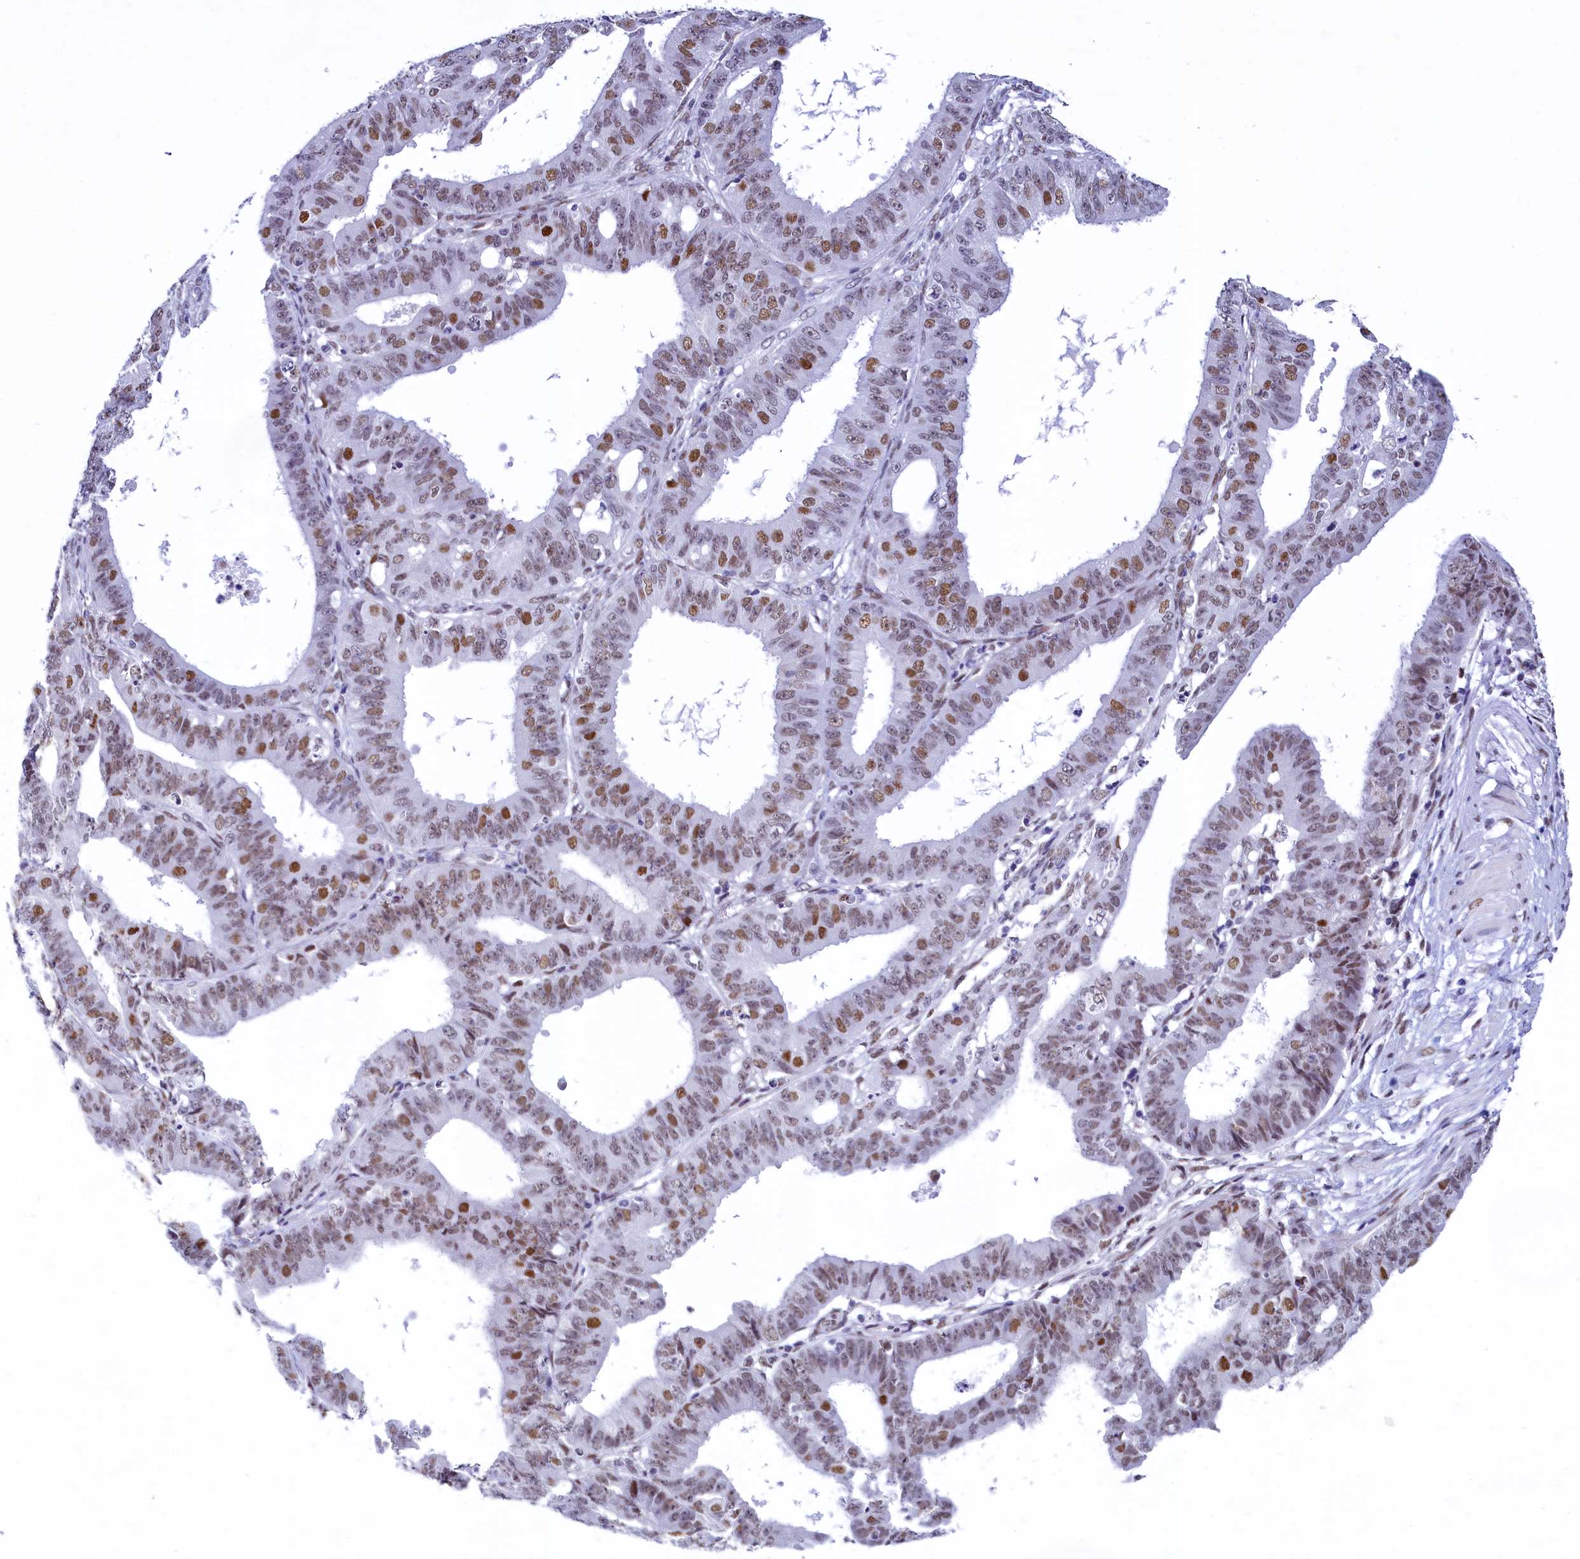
{"staining": {"intensity": "moderate", "quantity": "25%-75%", "location": "nuclear"}, "tissue": "ovarian cancer", "cell_type": "Tumor cells", "image_type": "cancer", "snomed": [{"axis": "morphology", "description": "Carcinoma, endometroid"}, {"axis": "topography", "description": "Appendix"}, {"axis": "topography", "description": "Ovary"}], "caption": "This is a photomicrograph of immunohistochemistry staining of ovarian cancer, which shows moderate staining in the nuclear of tumor cells.", "gene": "SUGP2", "patient": {"sex": "female", "age": 42}}